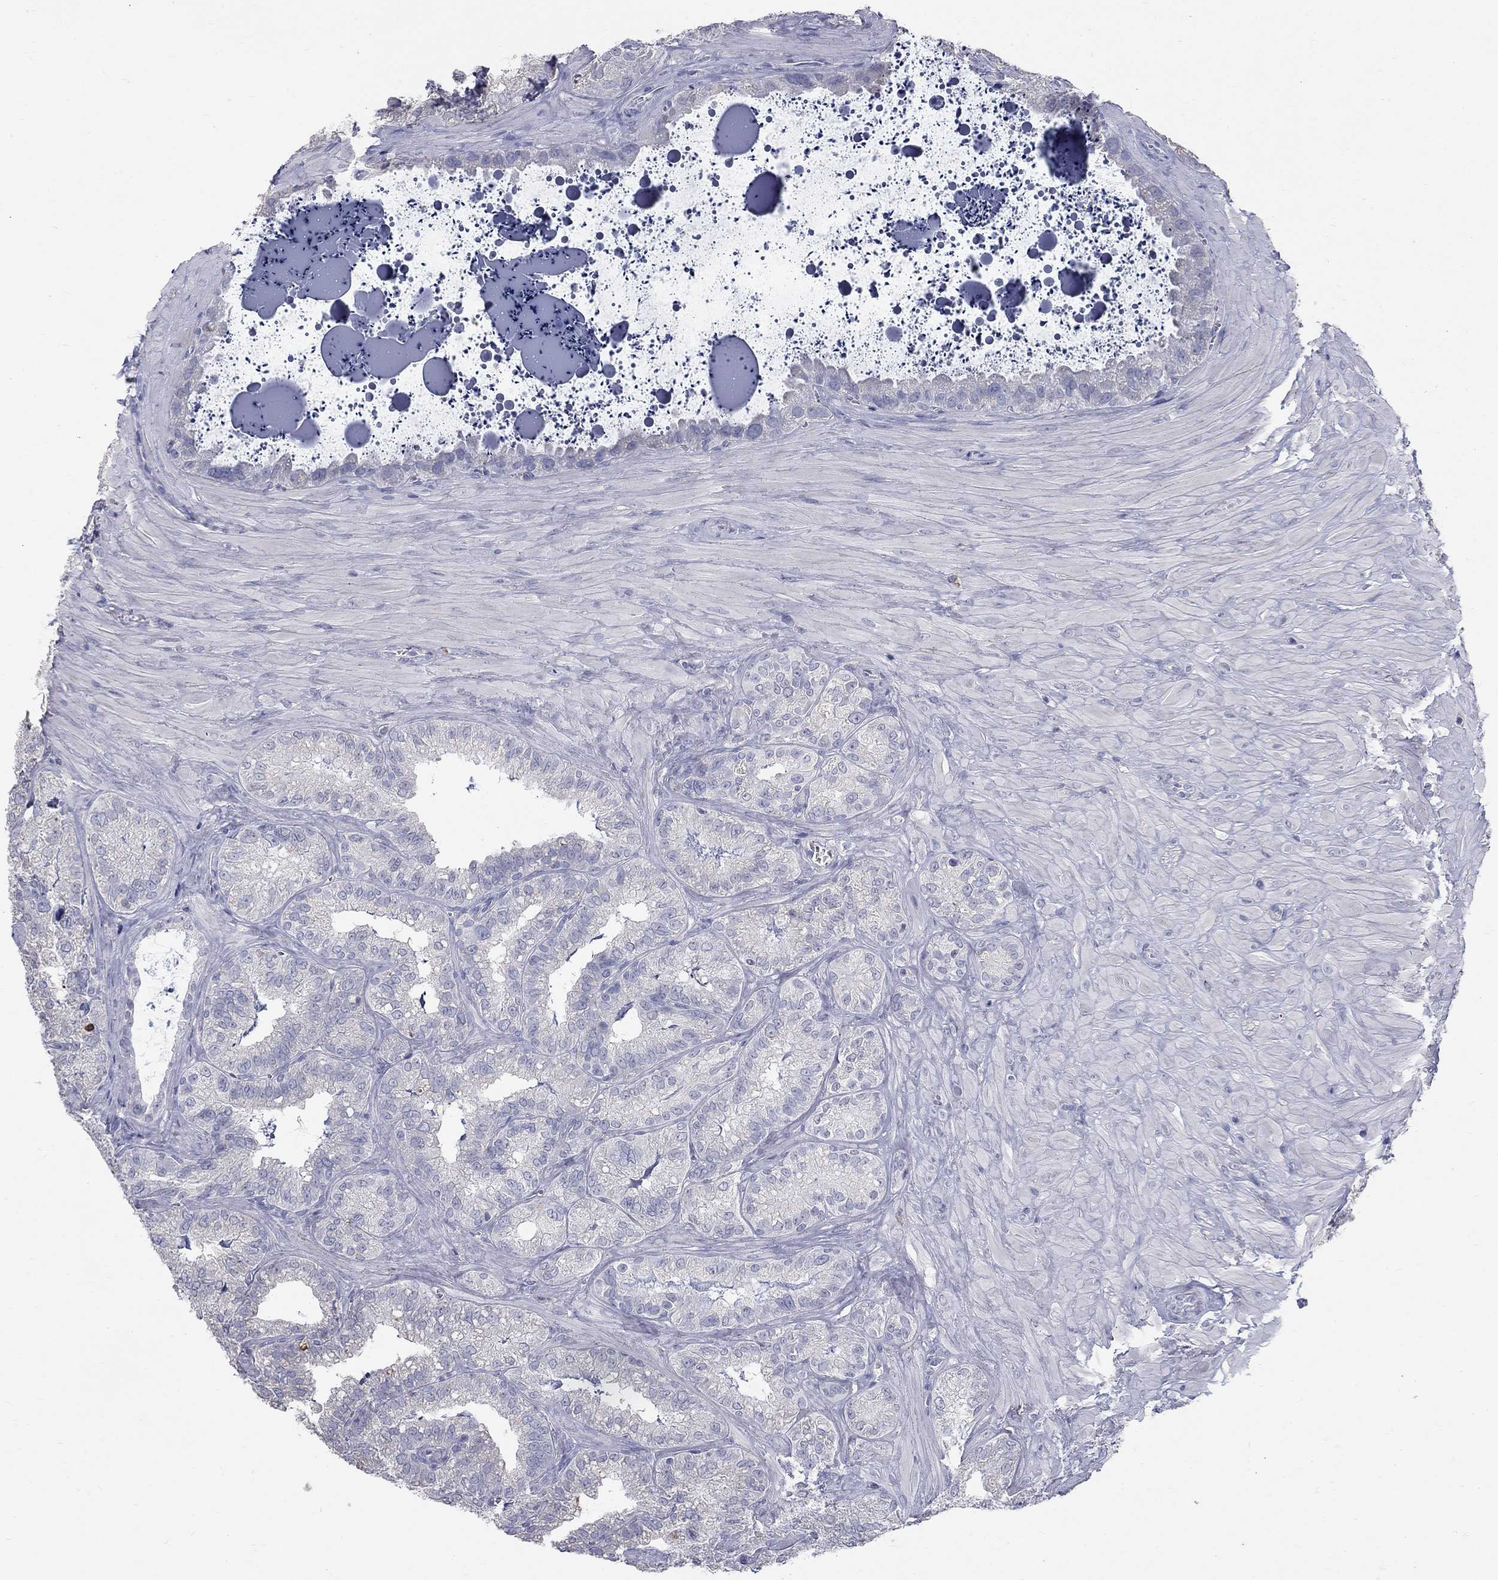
{"staining": {"intensity": "negative", "quantity": "none", "location": "none"}, "tissue": "seminal vesicle", "cell_type": "Glandular cells", "image_type": "normal", "snomed": [{"axis": "morphology", "description": "Normal tissue, NOS"}, {"axis": "topography", "description": "Seminal veicle"}], "caption": "Immunohistochemical staining of benign human seminal vesicle displays no significant expression in glandular cells. (DAB IHC visualized using brightfield microscopy, high magnification).", "gene": "PTH1R", "patient": {"sex": "male", "age": 57}}